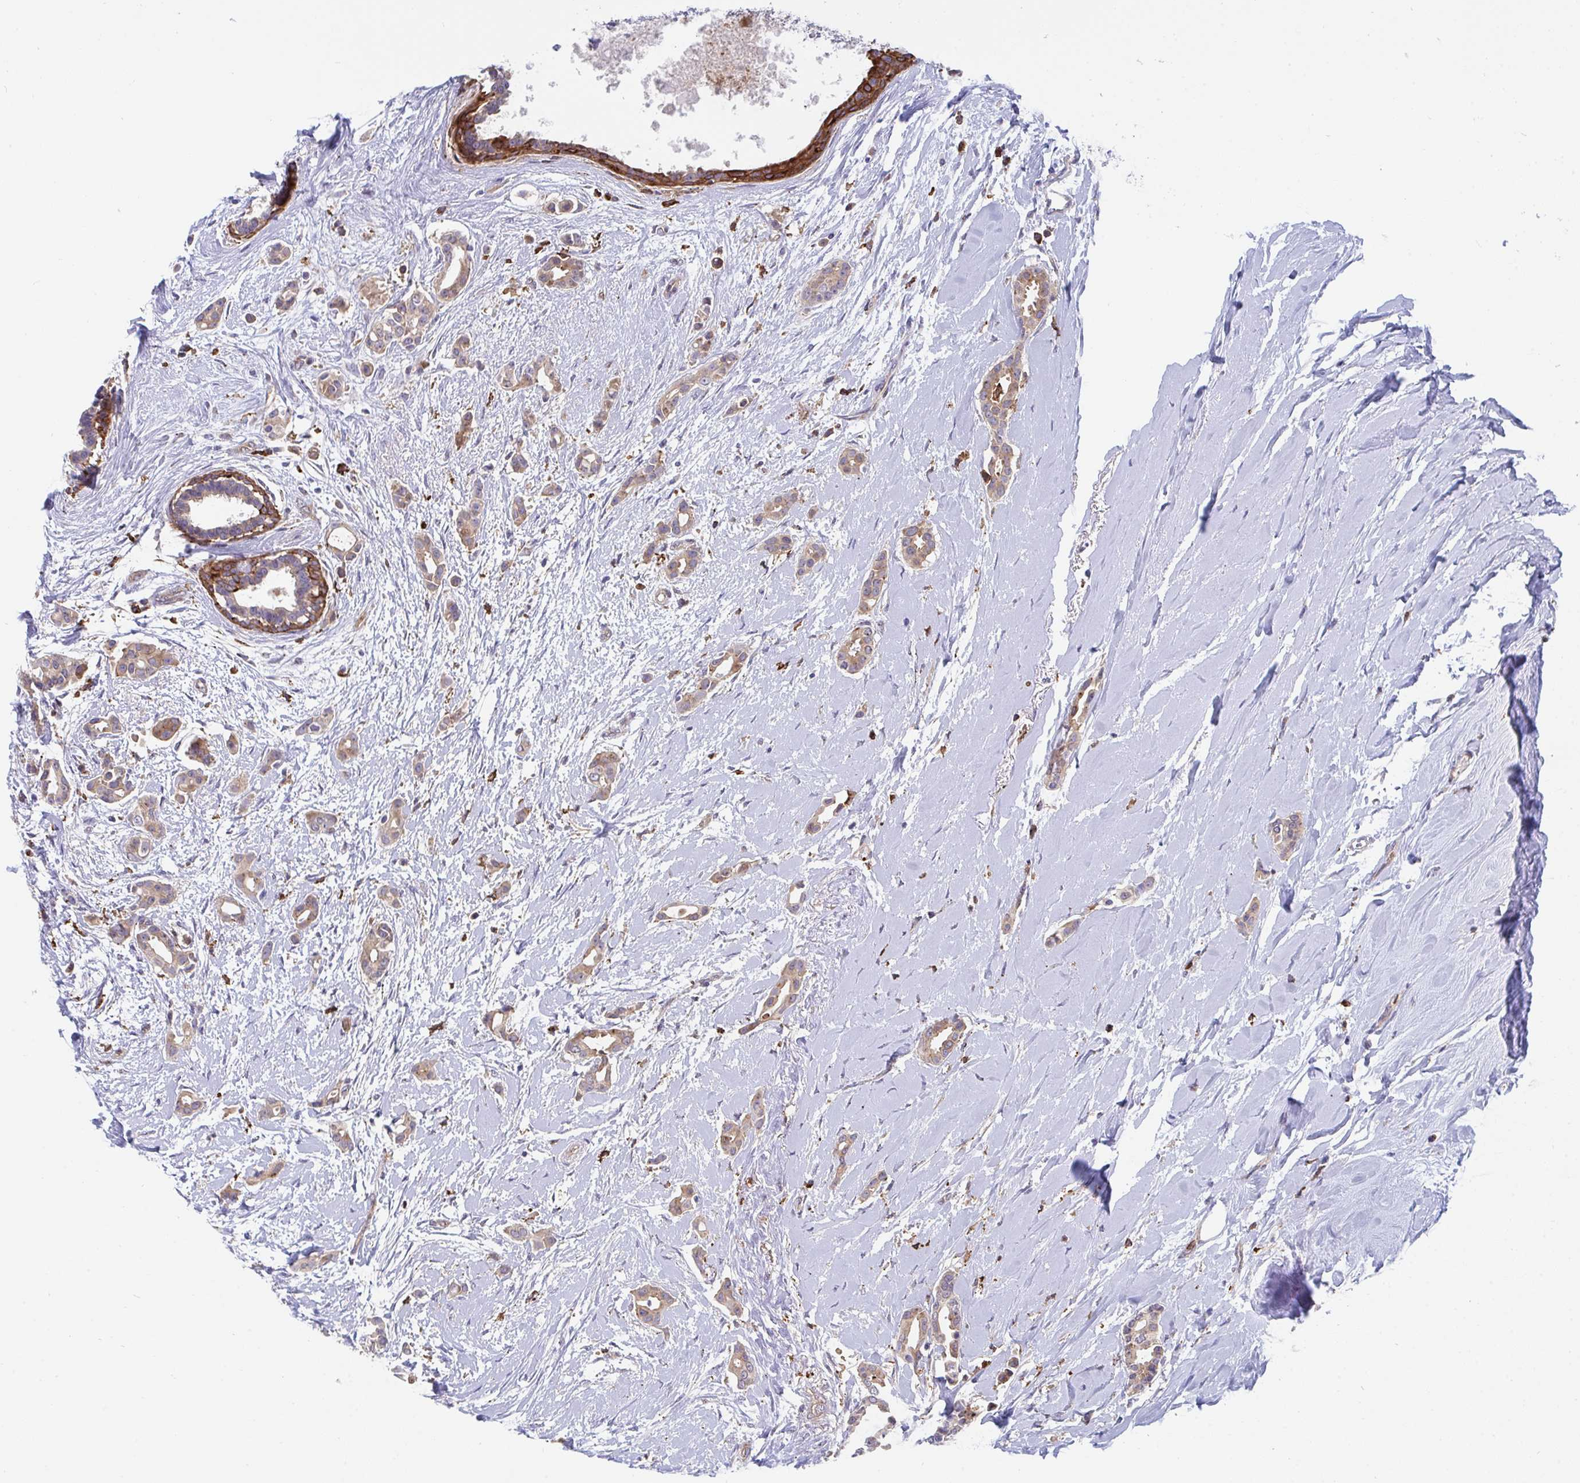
{"staining": {"intensity": "weak", "quantity": ">75%", "location": "cytoplasmic/membranous"}, "tissue": "breast cancer", "cell_type": "Tumor cells", "image_type": "cancer", "snomed": [{"axis": "morphology", "description": "Duct carcinoma"}, {"axis": "topography", "description": "Breast"}], "caption": "IHC (DAB (3,3'-diaminobenzidine)) staining of breast invasive ductal carcinoma demonstrates weak cytoplasmic/membranous protein staining in approximately >75% of tumor cells.", "gene": "FRMD3", "patient": {"sex": "female", "age": 64}}